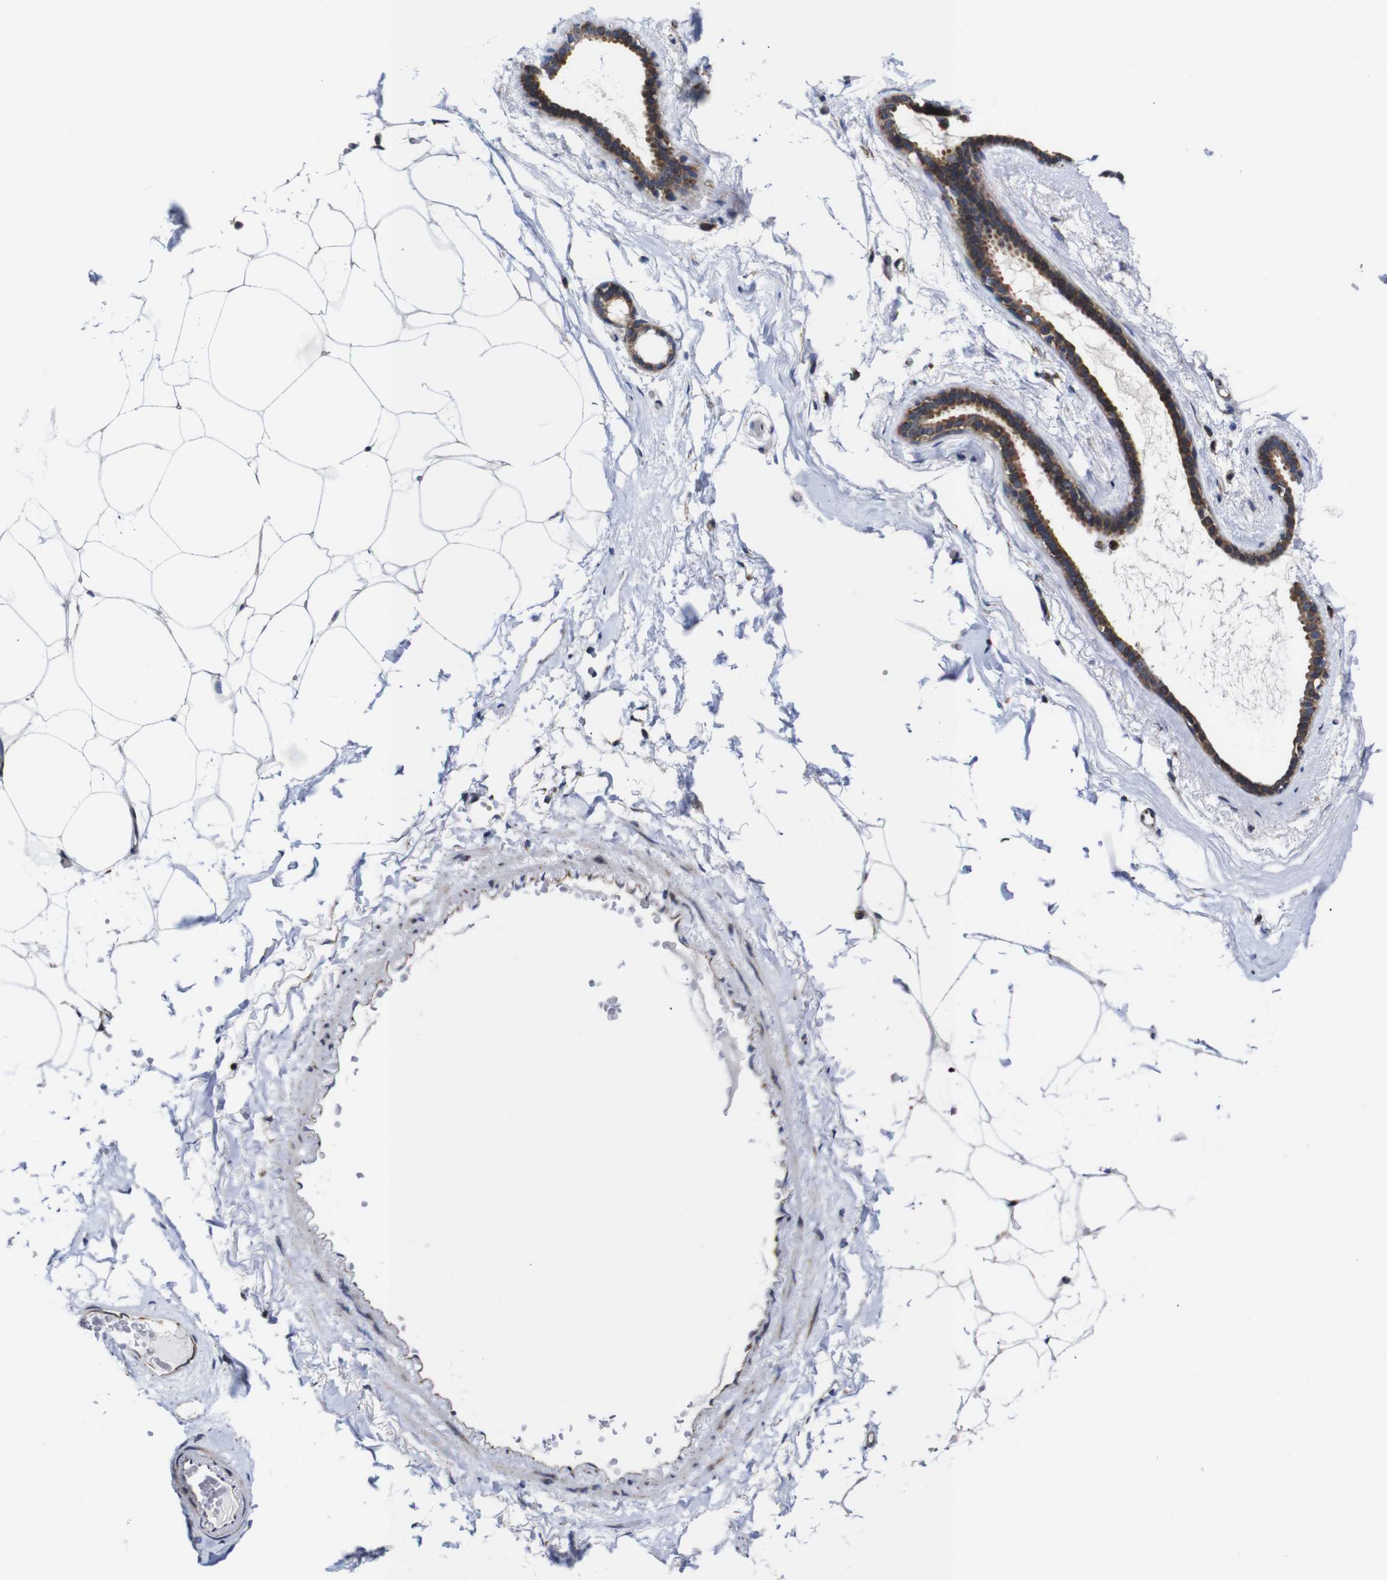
{"staining": {"intensity": "moderate", "quantity": "25%-75%", "location": "cytoplasmic/membranous"}, "tissue": "adipose tissue", "cell_type": "Adipocytes", "image_type": "normal", "snomed": [{"axis": "morphology", "description": "Normal tissue, NOS"}, {"axis": "topography", "description": "Breast"}, {"axis": "topography", "description": "Soft tissue"}], "caption": "Immunohistochemical staining of benign human adipose tissue shows moderate cytoplasmic/membranous protein expression in about 25%-75% of adipocytes.", "gene": "C17orf80", "patient": {"sex": "female", "age": 75}}